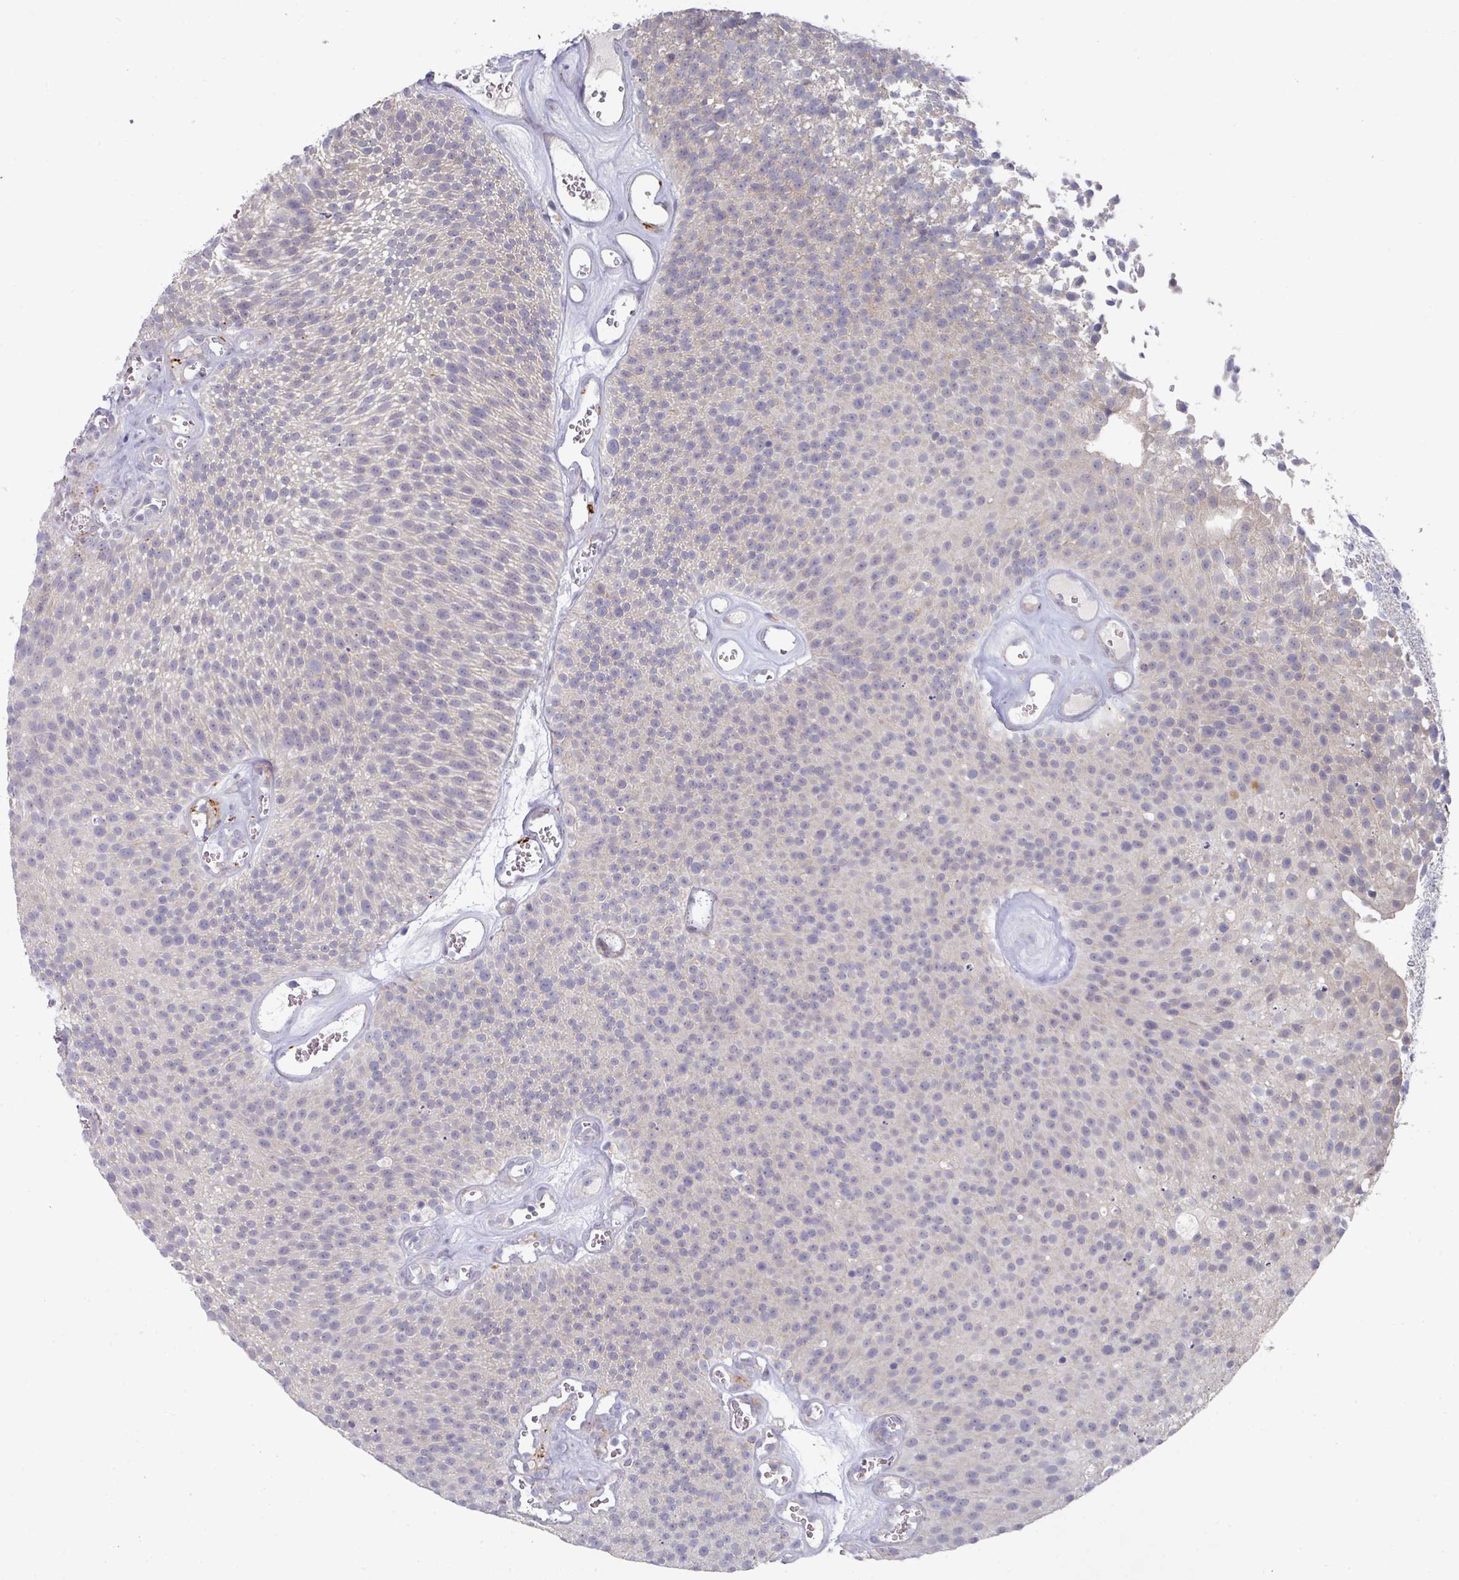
{"staining": {"intensity": "negative", "quantity": "none", "location": "none"}, "tissue": "urothelial cancer", "cell_type": "Tumor cells", "image_type": "cancer", "snomed": [{"axis": "morphology", "description": "Urothelial carcinoma, Low grade"}, {"axis": "topography", "description": "Urinary bladder"}], "caption": "IHC image of neoplastic tissue: urothelial cancer stained with DAB displays no significant protein staining in tumor cells.", "gene": "NT5C1A", "patient": {"sex": "female", "age": 79}}